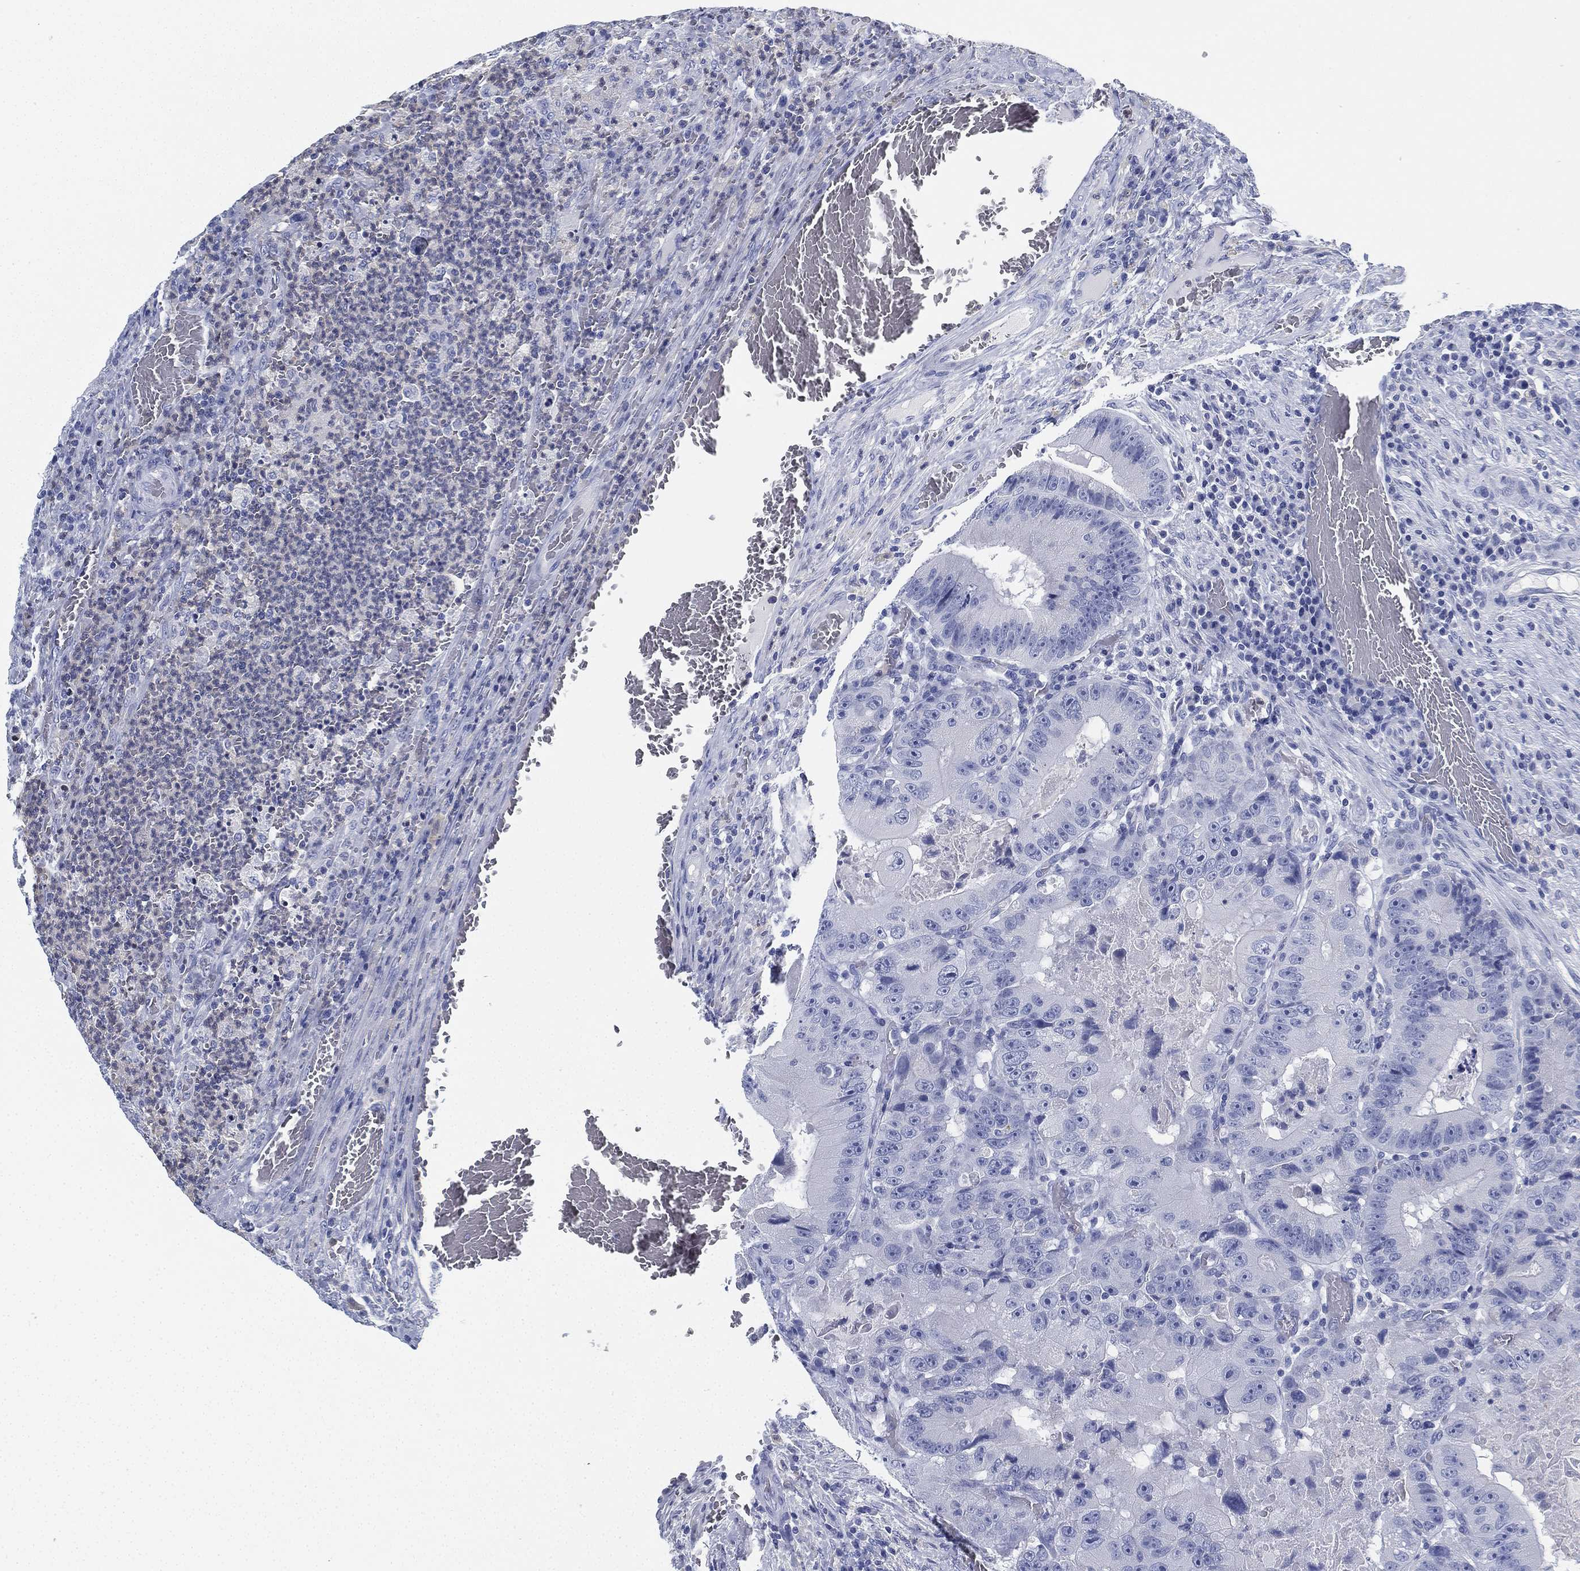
{"staining": {"intensity": "negative", "quantity": "none", "location": "none"}, "tissue": "colorectal cancer", "cell_type": "Tumor cells", "image_type": "cancer", "snomed": [{"axis": "morphology", "description": "Adenocarcinoma, NOS"}, {"axis": "topography", "description": "Colon"}], "caption": "Immunohistochemistry of colorectal cancer reveals no expression in tumor cells.", "gene": "DEFB121", "patient": {"sex": "female", "age": 86}}